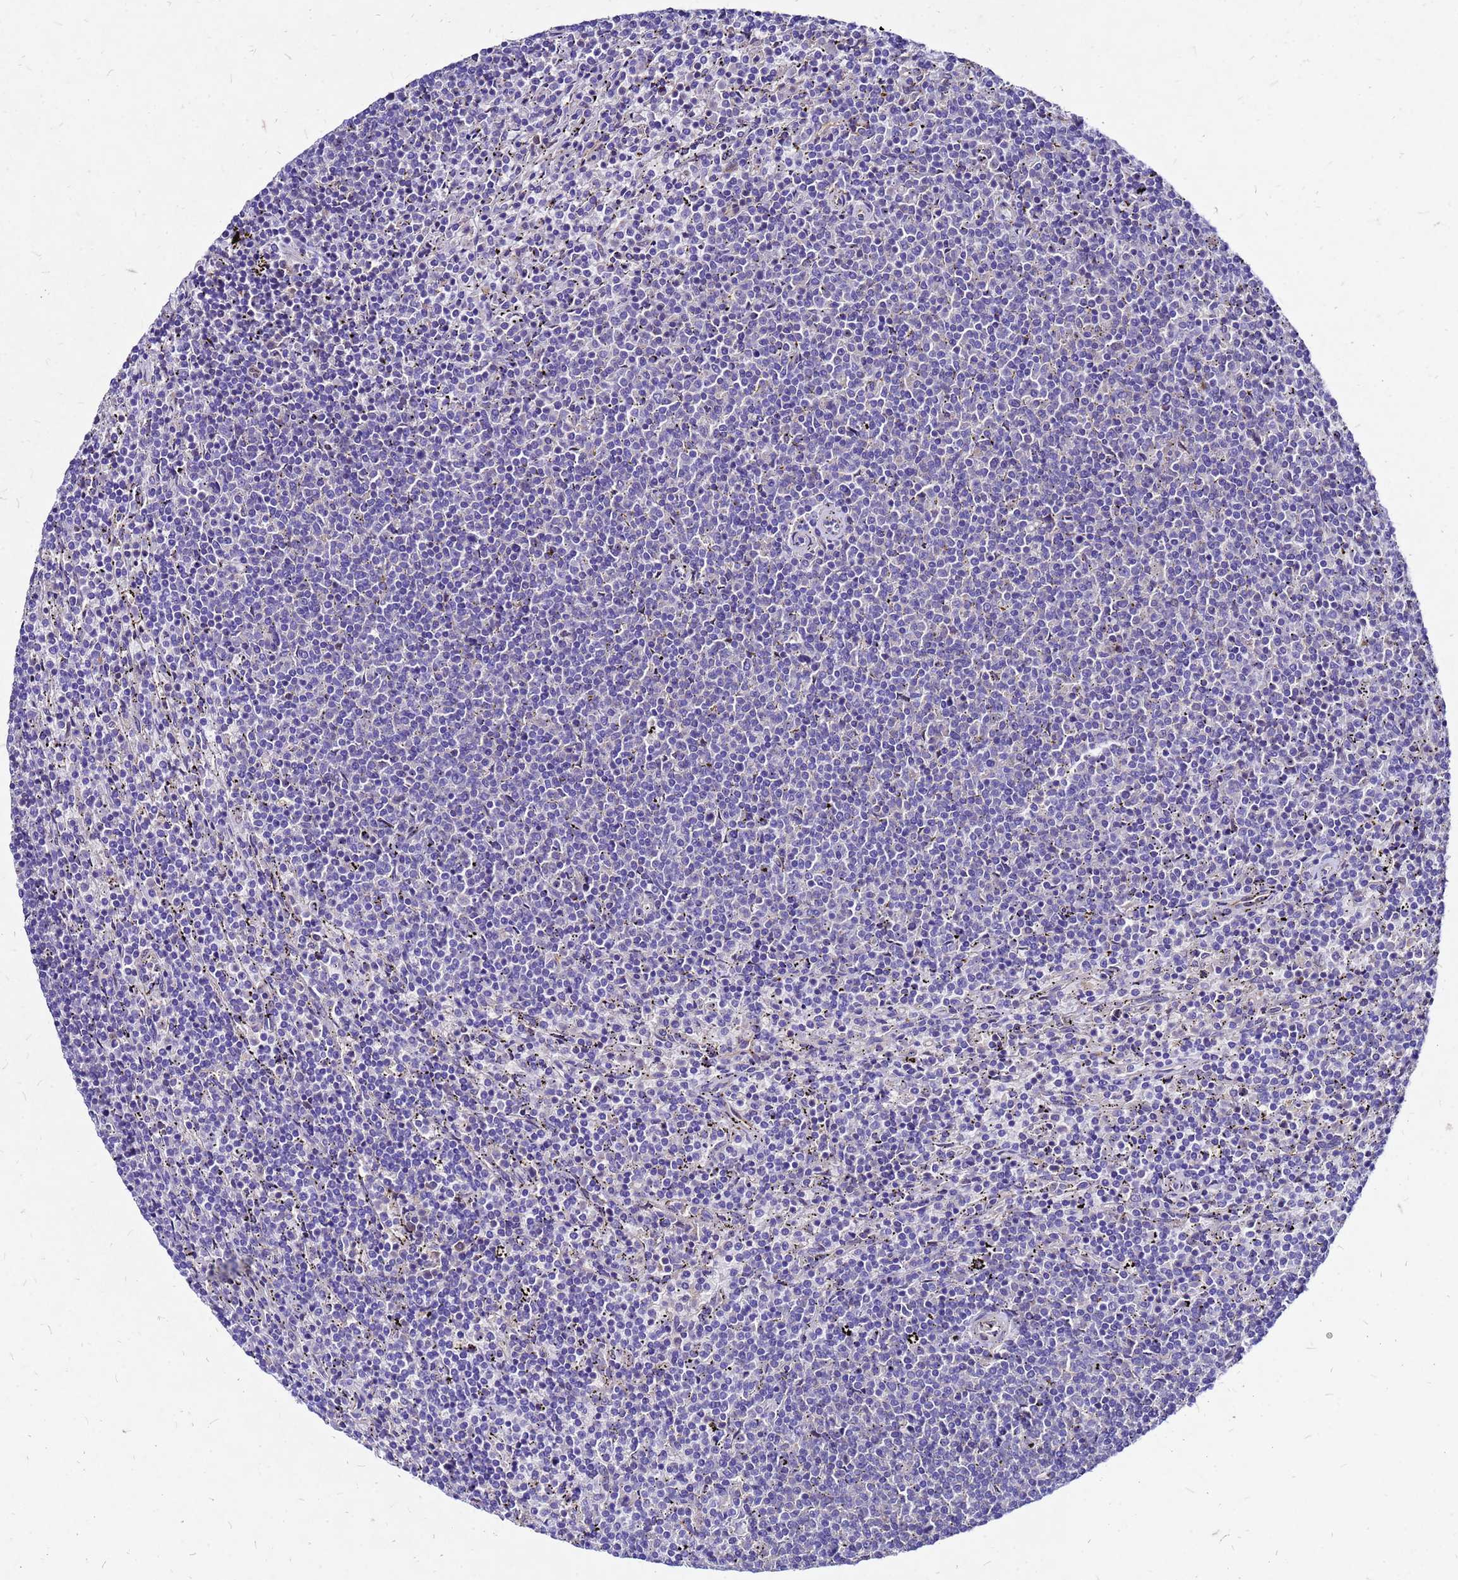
{"staining": {"intensity": "negative", "quantity": "none", "location": "none"}, "tissue": "lymphoma", "cell_type": "Tumor cells", "image_type": "cancer", "snomed": [{"axis": "morphology", "description": "Malignant lymphoma, non-Hodgkin's type, Low grade"}, {"axis": "topography", "description": "Spleen"}], "caption": "Low-grade malignant lymphoma, non-Hodgkin's type was stained to show a protein in brown. There is no significant staining in tumor cells.", "gene": "DUSP23", "patient": {"sex": "female", "age": 50}}